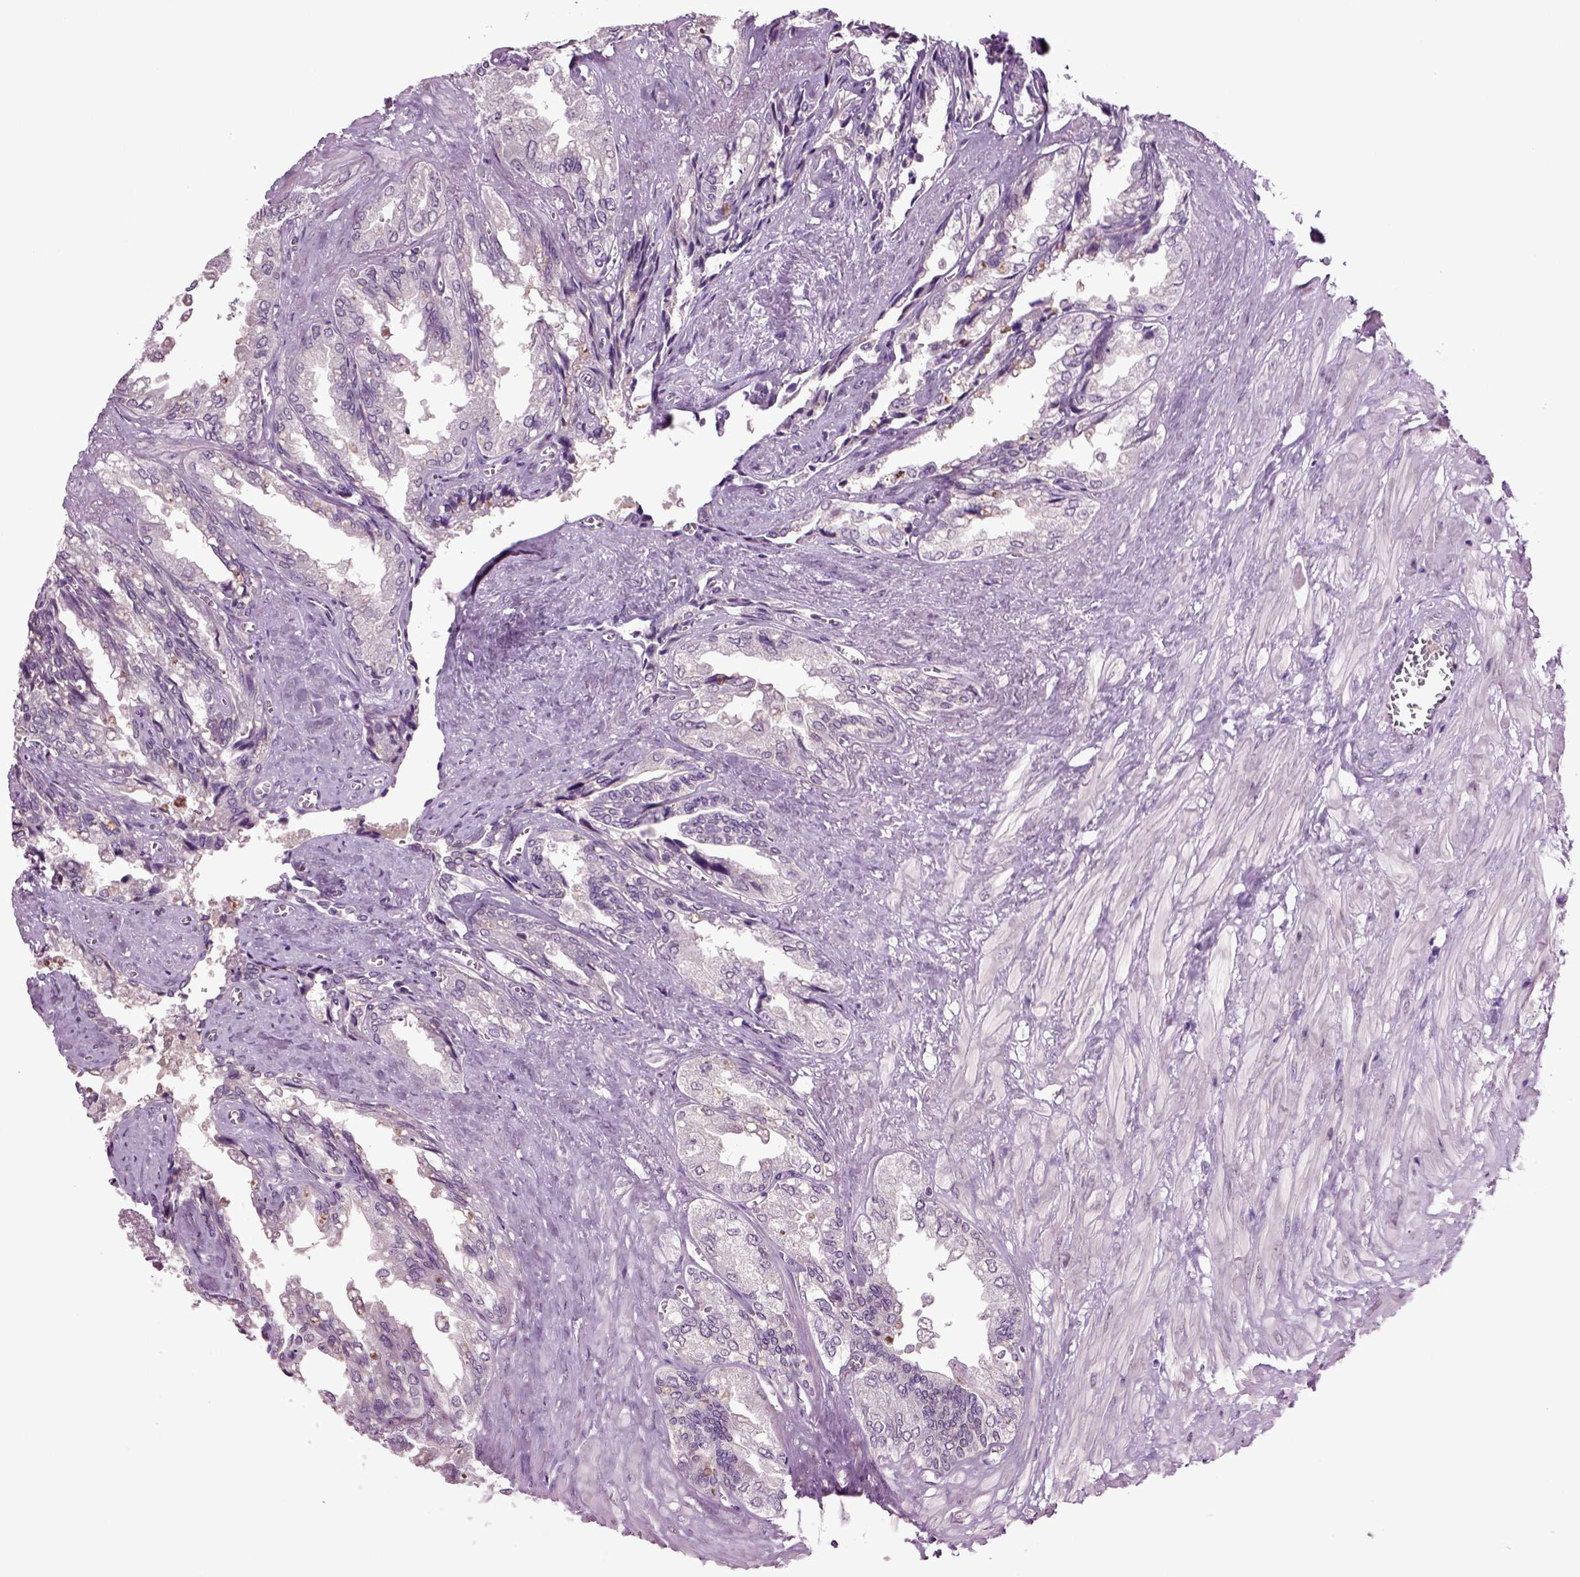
{"staining": {"intensity": "negative", "quantity": "none", "location": "none"}, "tissue": "seminal vesicle", "cell_type": "Glandular cells", "image_type": "normal", "snomed": [{"axis": "morphology", "description": "Normal tissue, NOS"}, {"axis": "topography", "description": "Seminal veicle"}], "caption": "Seminal vesicle stained for a protein using immunohistochemistry reveals no staining glandular cells.", "gene": "PLCH2", "patient": {"sex": "male", "age": 67}}